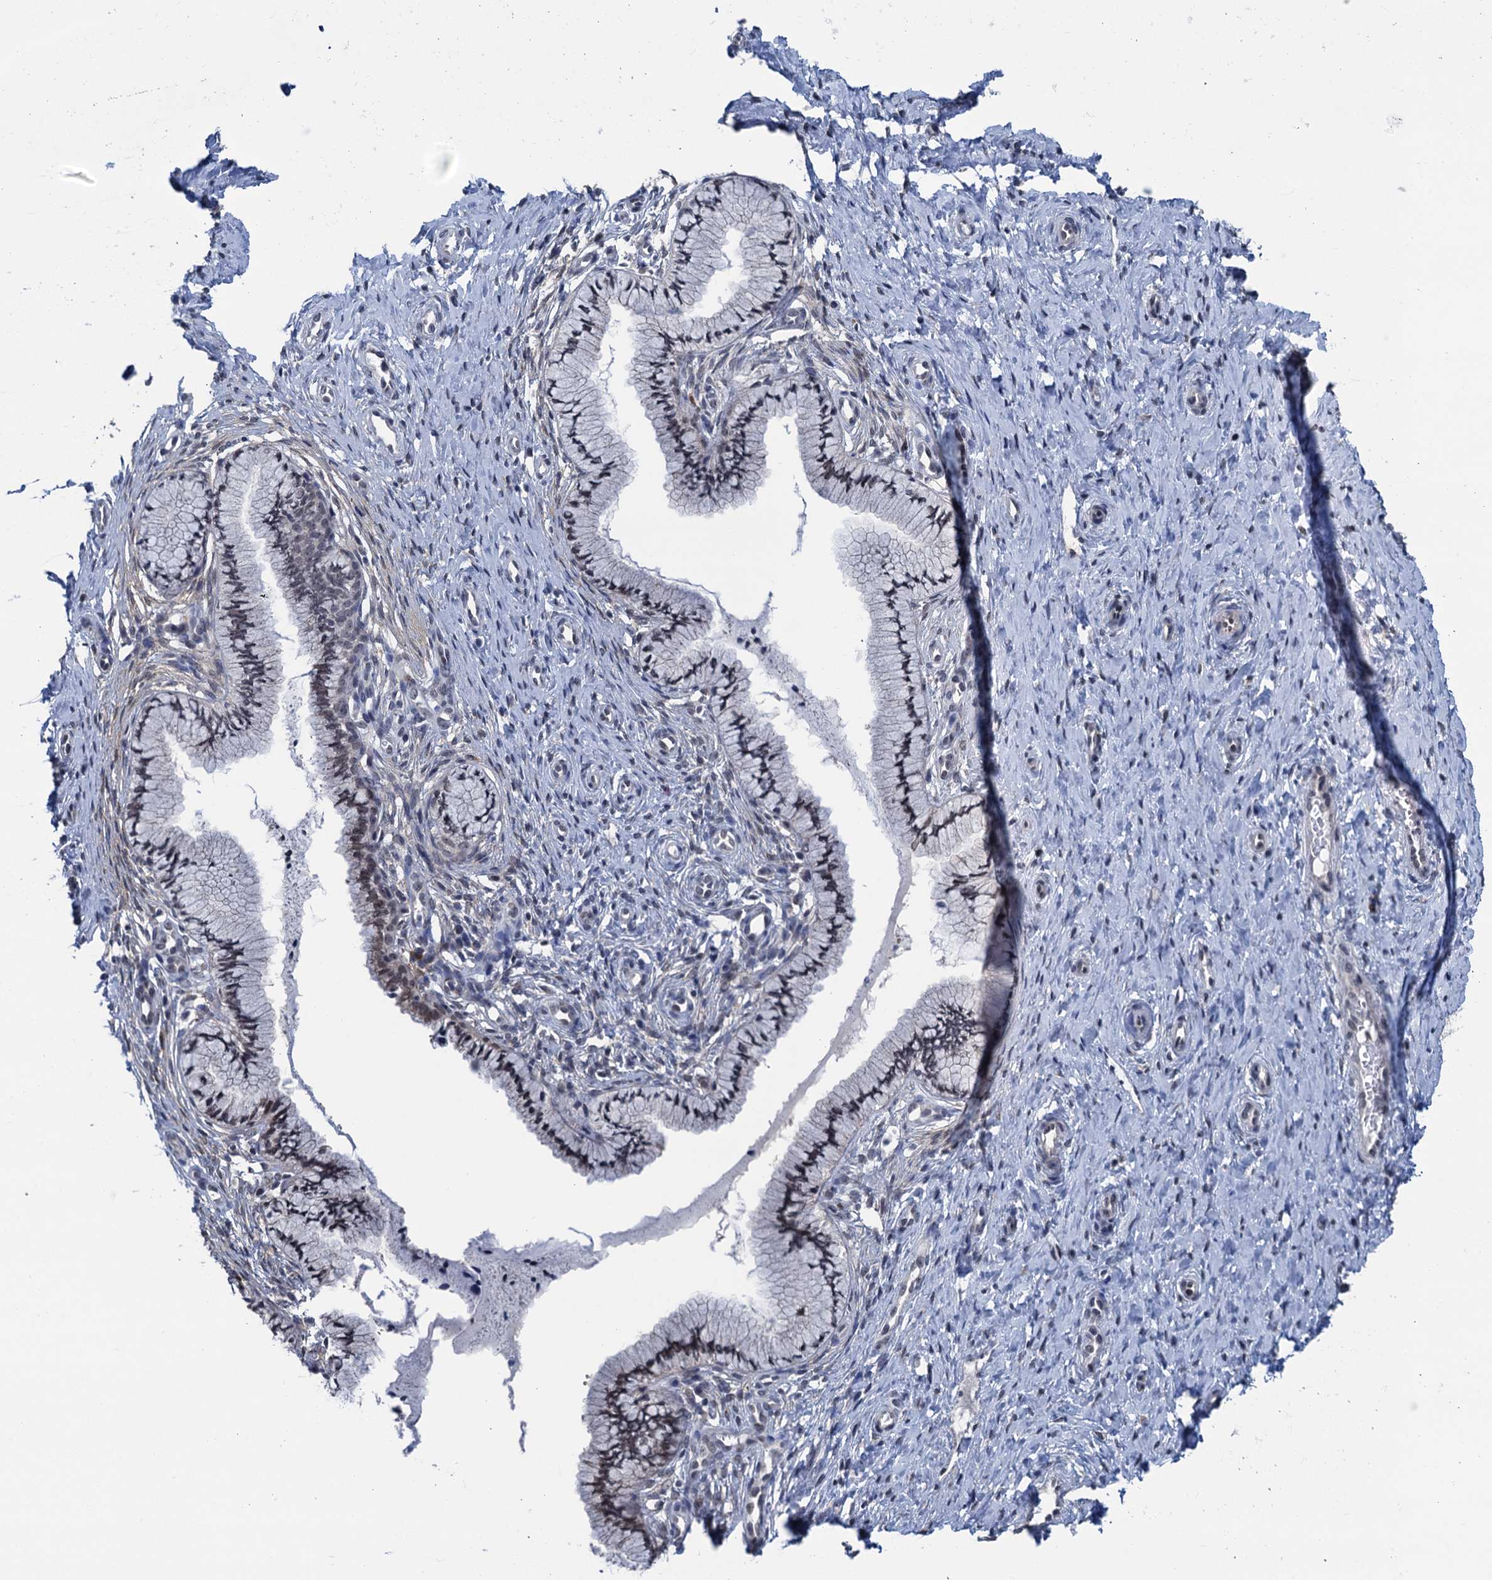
{"staining": {"intensity": "moderate", "quantity": "<25%", "location": "nuclear"}, "tissue": "cervix", "cell_type": "Glandular cells", "image_type": "normal", "snomed": [{"axis": "morphology", "description": "Normal tissue, NOS"}, {"axis": "topography", "description": "Cervix"}], "caption": "Protein staining of benign cervix exhibits moderate nuclear staining in about <25% of glandular cells.", "gene": "RASSF4", "patient": {"sex": "female", "age": 36}}